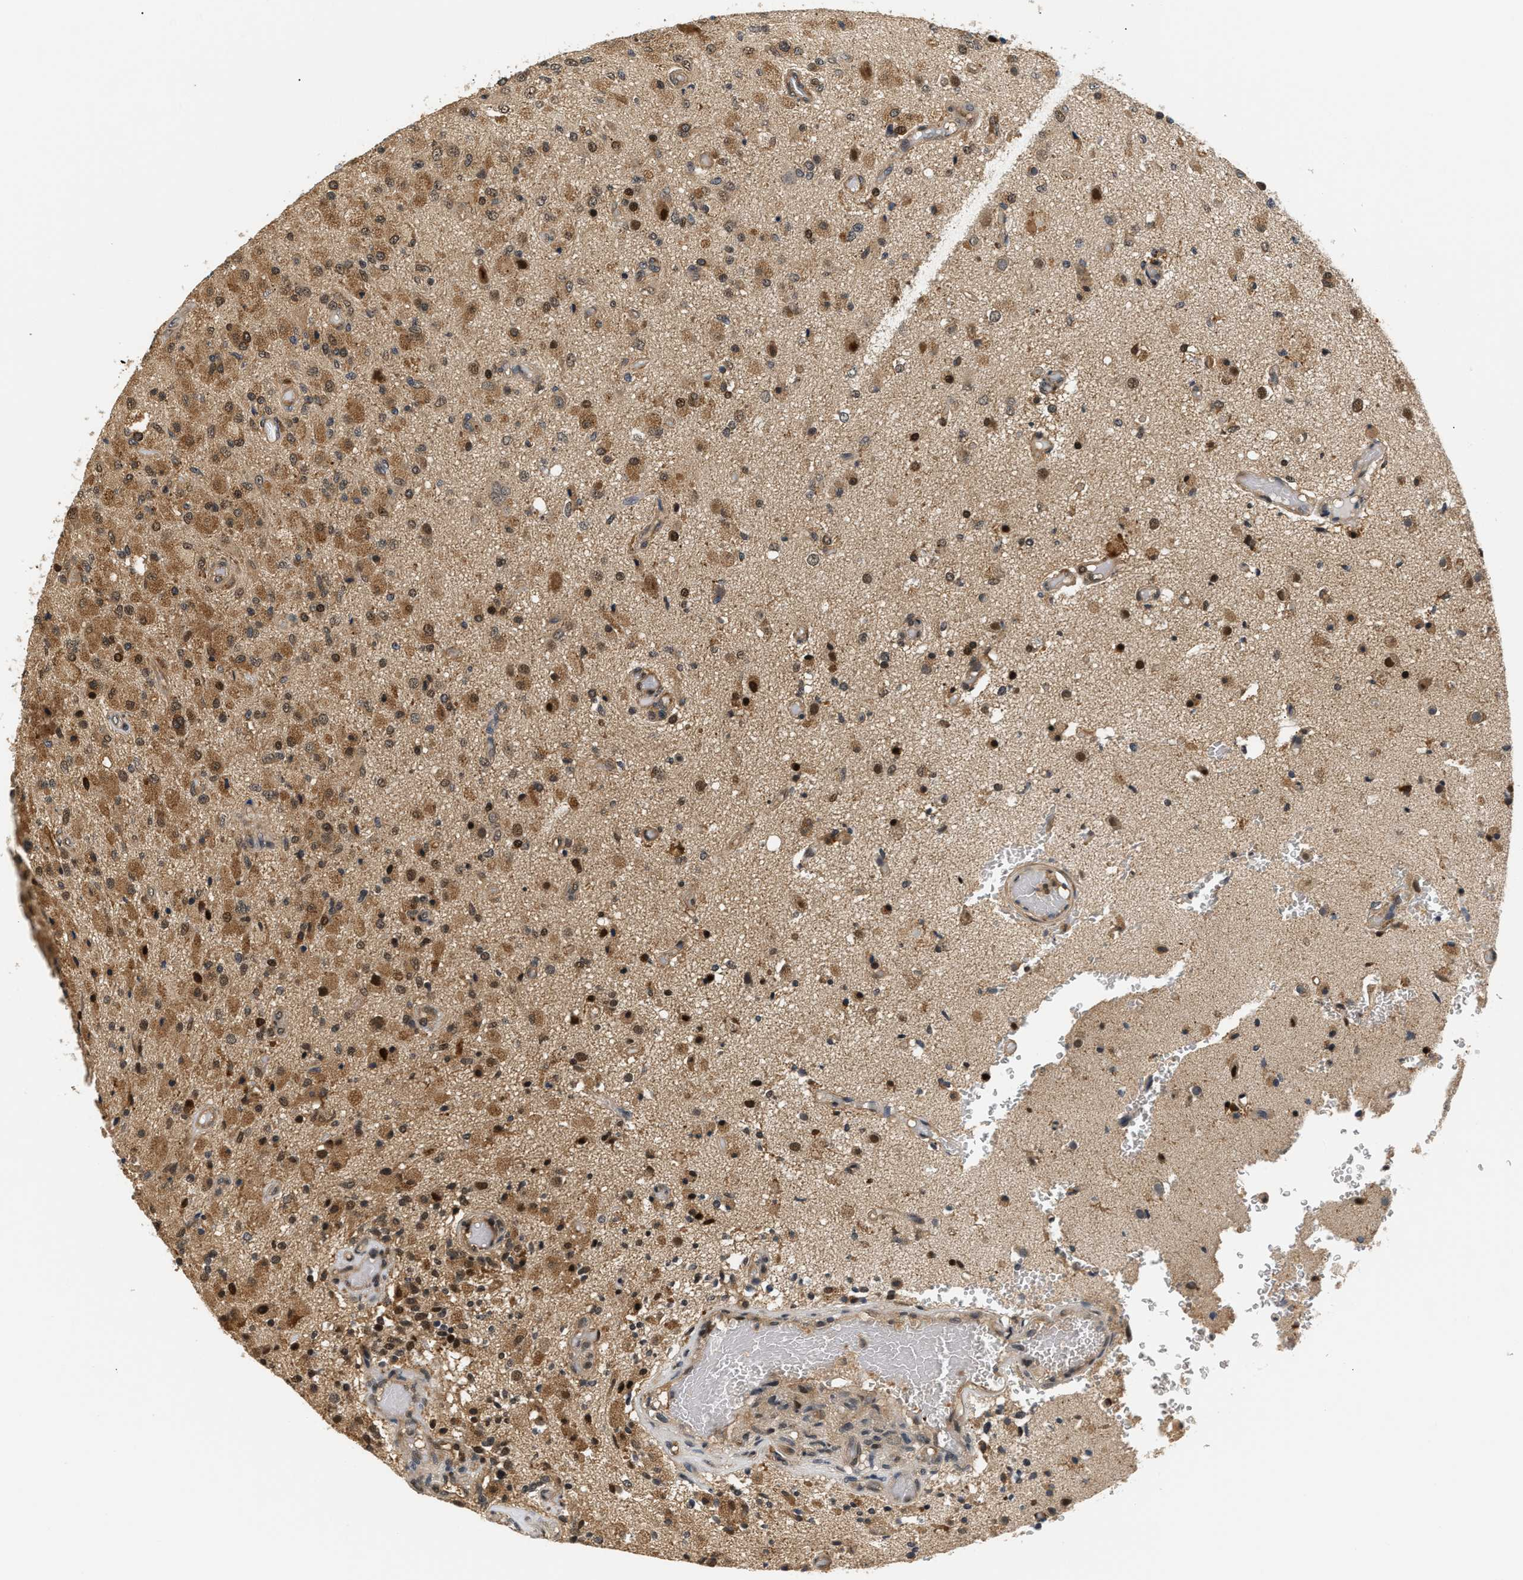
{"staining": {"intensity": "moderate", "quantity": ">75%", "location": "cytoplasmic/membranous,nuclear"}, "tissue": "glioma", "cell_type": "Tumor cells", "image_type": "cancer", "snomed": [{"axis": "morphology", "description": "Normal tissue, NOS"}, {"axis": "morphology", "description": "Glioma, malignant, High grade"}, {"axis": "topography", "description": "Cerebral cortex"}], "caption": "Protein analysis of malignant high-grade glioma tissue exhibits moderate cytoplasmic/membranous and nuclear expression in about >75% of tumor cells.", "gene": "LARP6", "patient": {"sex": "male", "age": 77}}